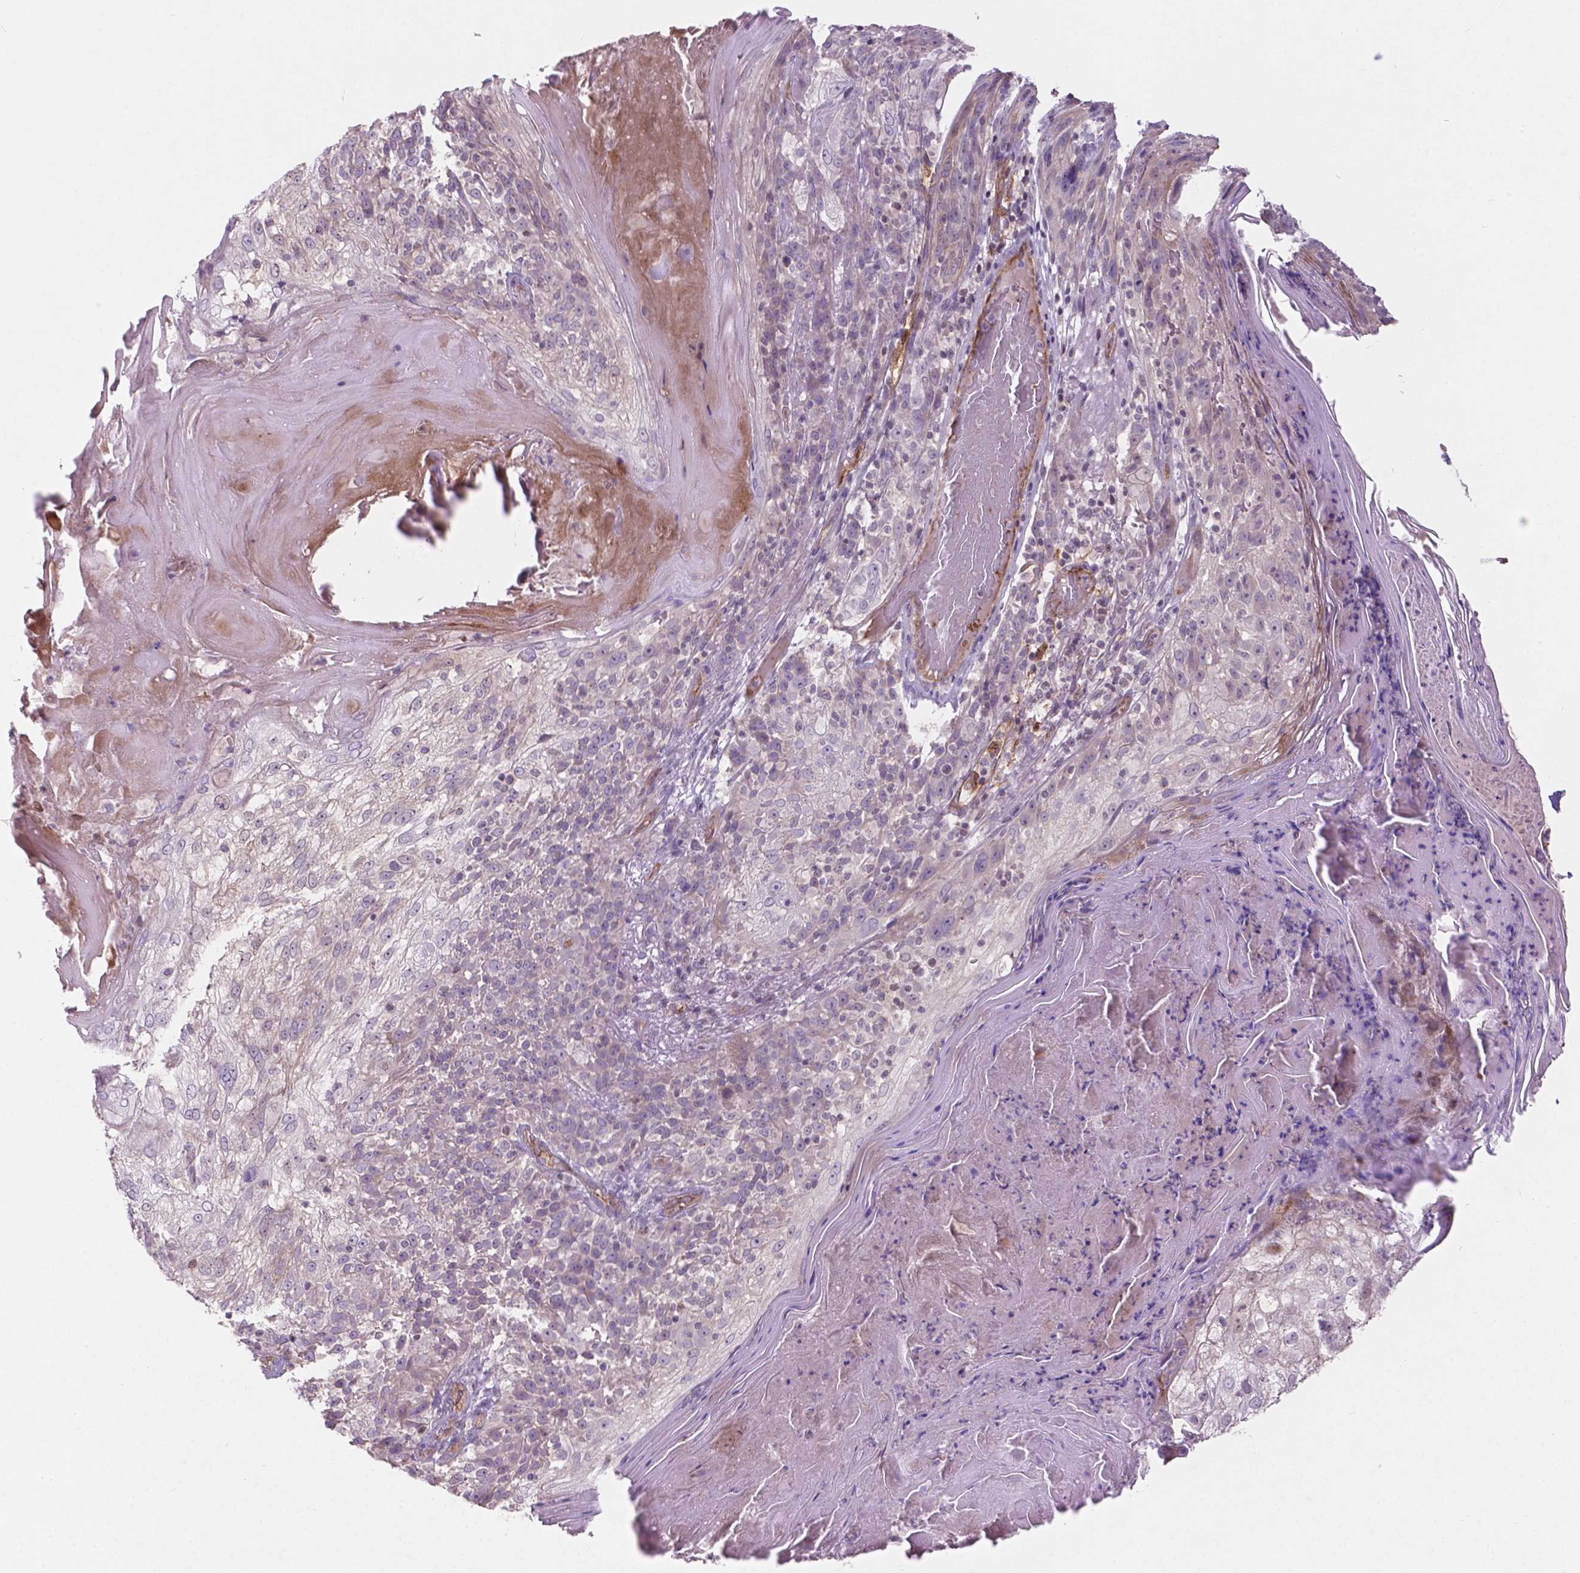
{"staining": {"intensity": "negative", "quantity": "none", "location": "none"}, "tissue": "skin cancer", "cell_type": "Tumor cells", "image_type": "cancer", "snomed": [{"axis": "morphology", "description": "Normal tissue, NOS"}, {"axis": "morphology", "description": "Squamous cell carcinoma, NOS"}, {"axis": "topography", "description": "Skin"}], "caption": "Image shows no significant protein expression in tumor cells of skin squamous cell carcinoma.", "gene": "ARL5C", "patient": {"sex": "female", "age": 83}}